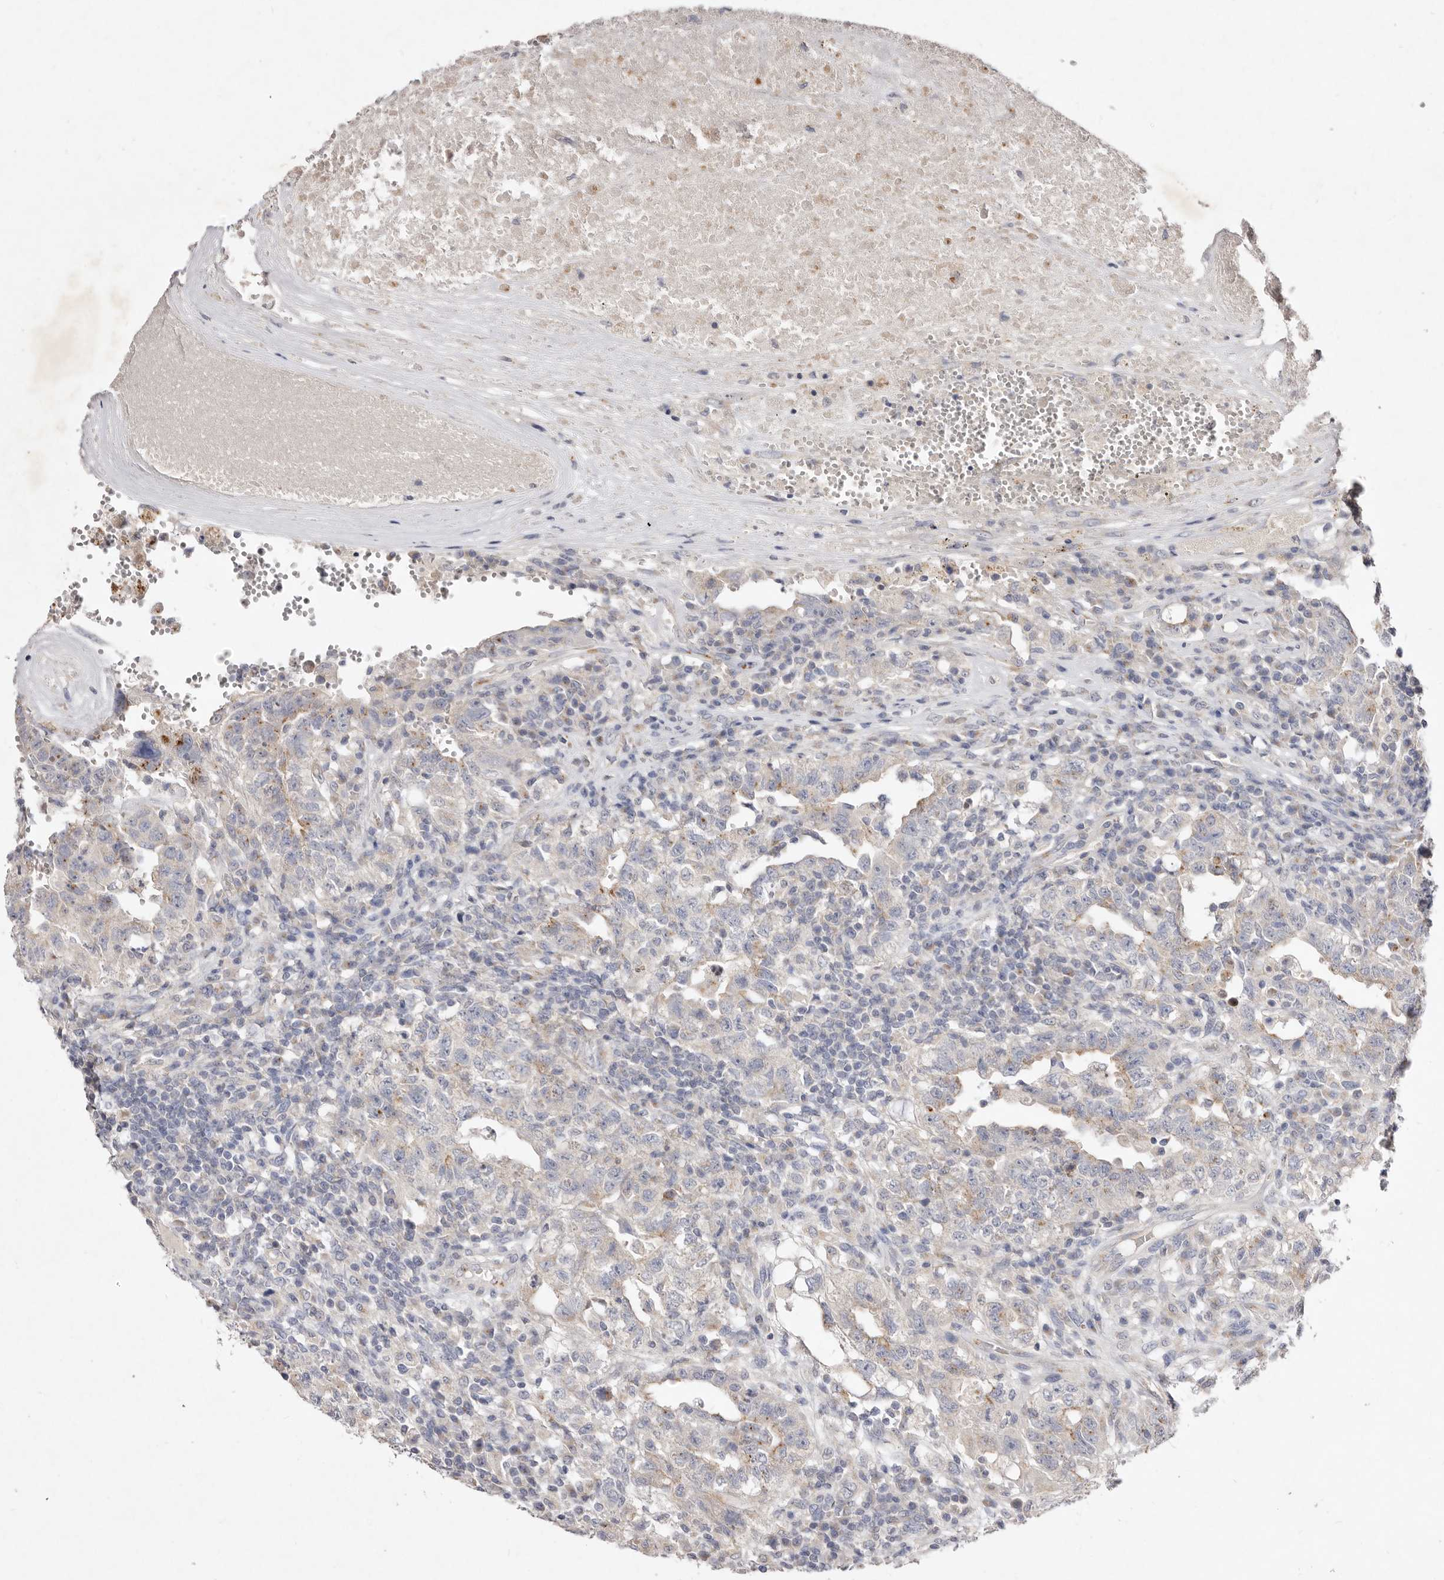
{"staining": {"intensity": "weak", "quantity": "<25%", "location": "cytoplasmic/membranous"}, "tissue": "testis cancer", "cell_type": "Tumor cells", "image_type": "cancer", "snomed": [{"axis": "morphology", "description": "Carcinoma, Embryonal, NOS"}, {"axis": "topography", "description": "Testis"}], "caption": "High power microscopy image of an IHC photomicrograph of testis embryonal carcinoma, revealing no significant staining in tumor cells.", "gene": "USP24", "patient": {"sex": "male", "age": 26}}